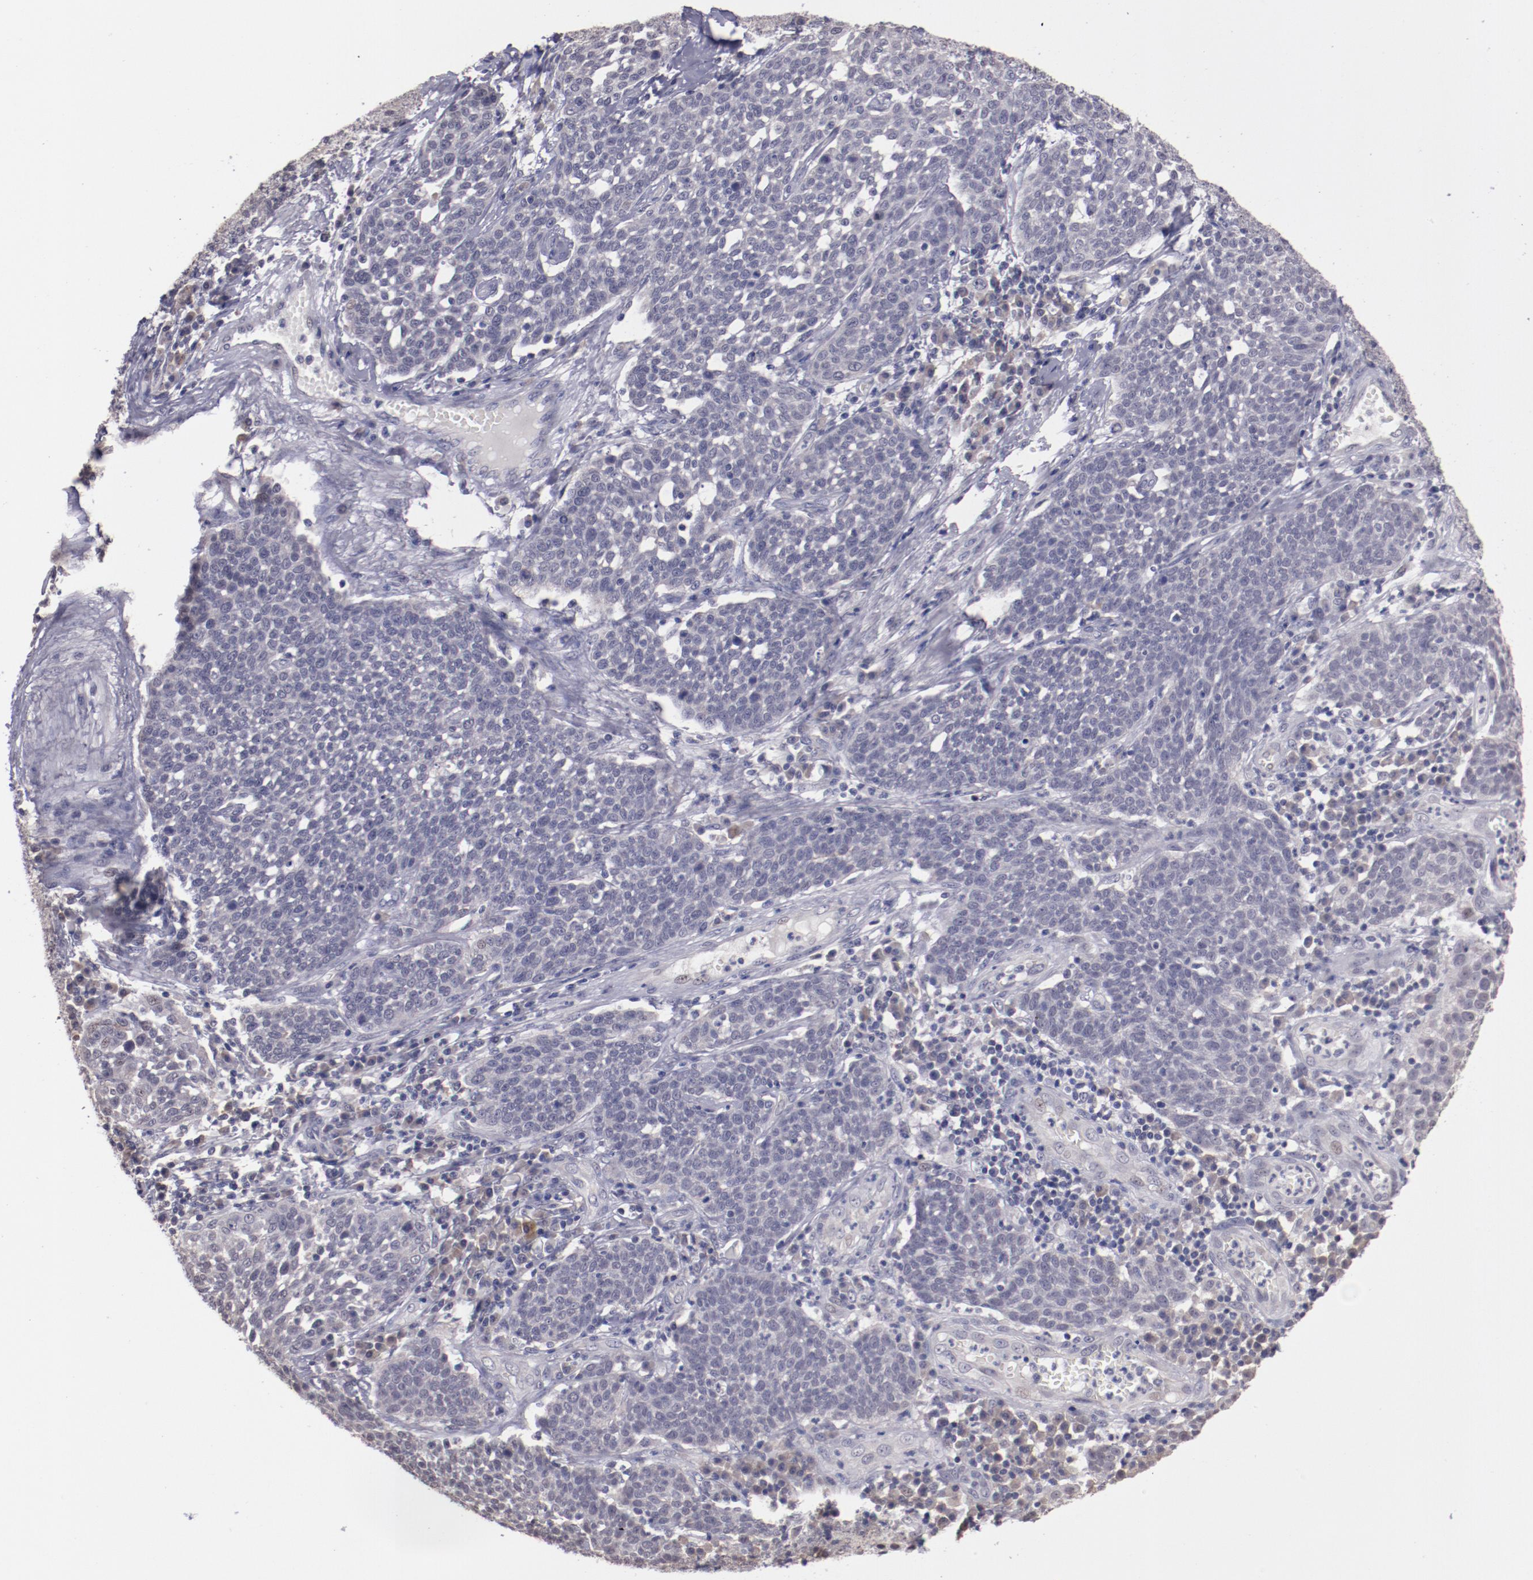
{"staining": {"intensity": "negative", "quantity": "none", "location": "none"}, "tissue": "cervical cancer", "cell_type": "Tumor cells", "image_type": "cancer", "snomed": [{"axis": "morphology", "description": "Squamous cell carcinoma, NOS"}, {"axis": "topography", "description": "Cervix"}], "caption": "Immunohistochemistry of cervical squamous cell carcinoma shows no positivity in tumor cells.", "gene": "NRXN3", "patient": {"sex": "female", "age": 34}}